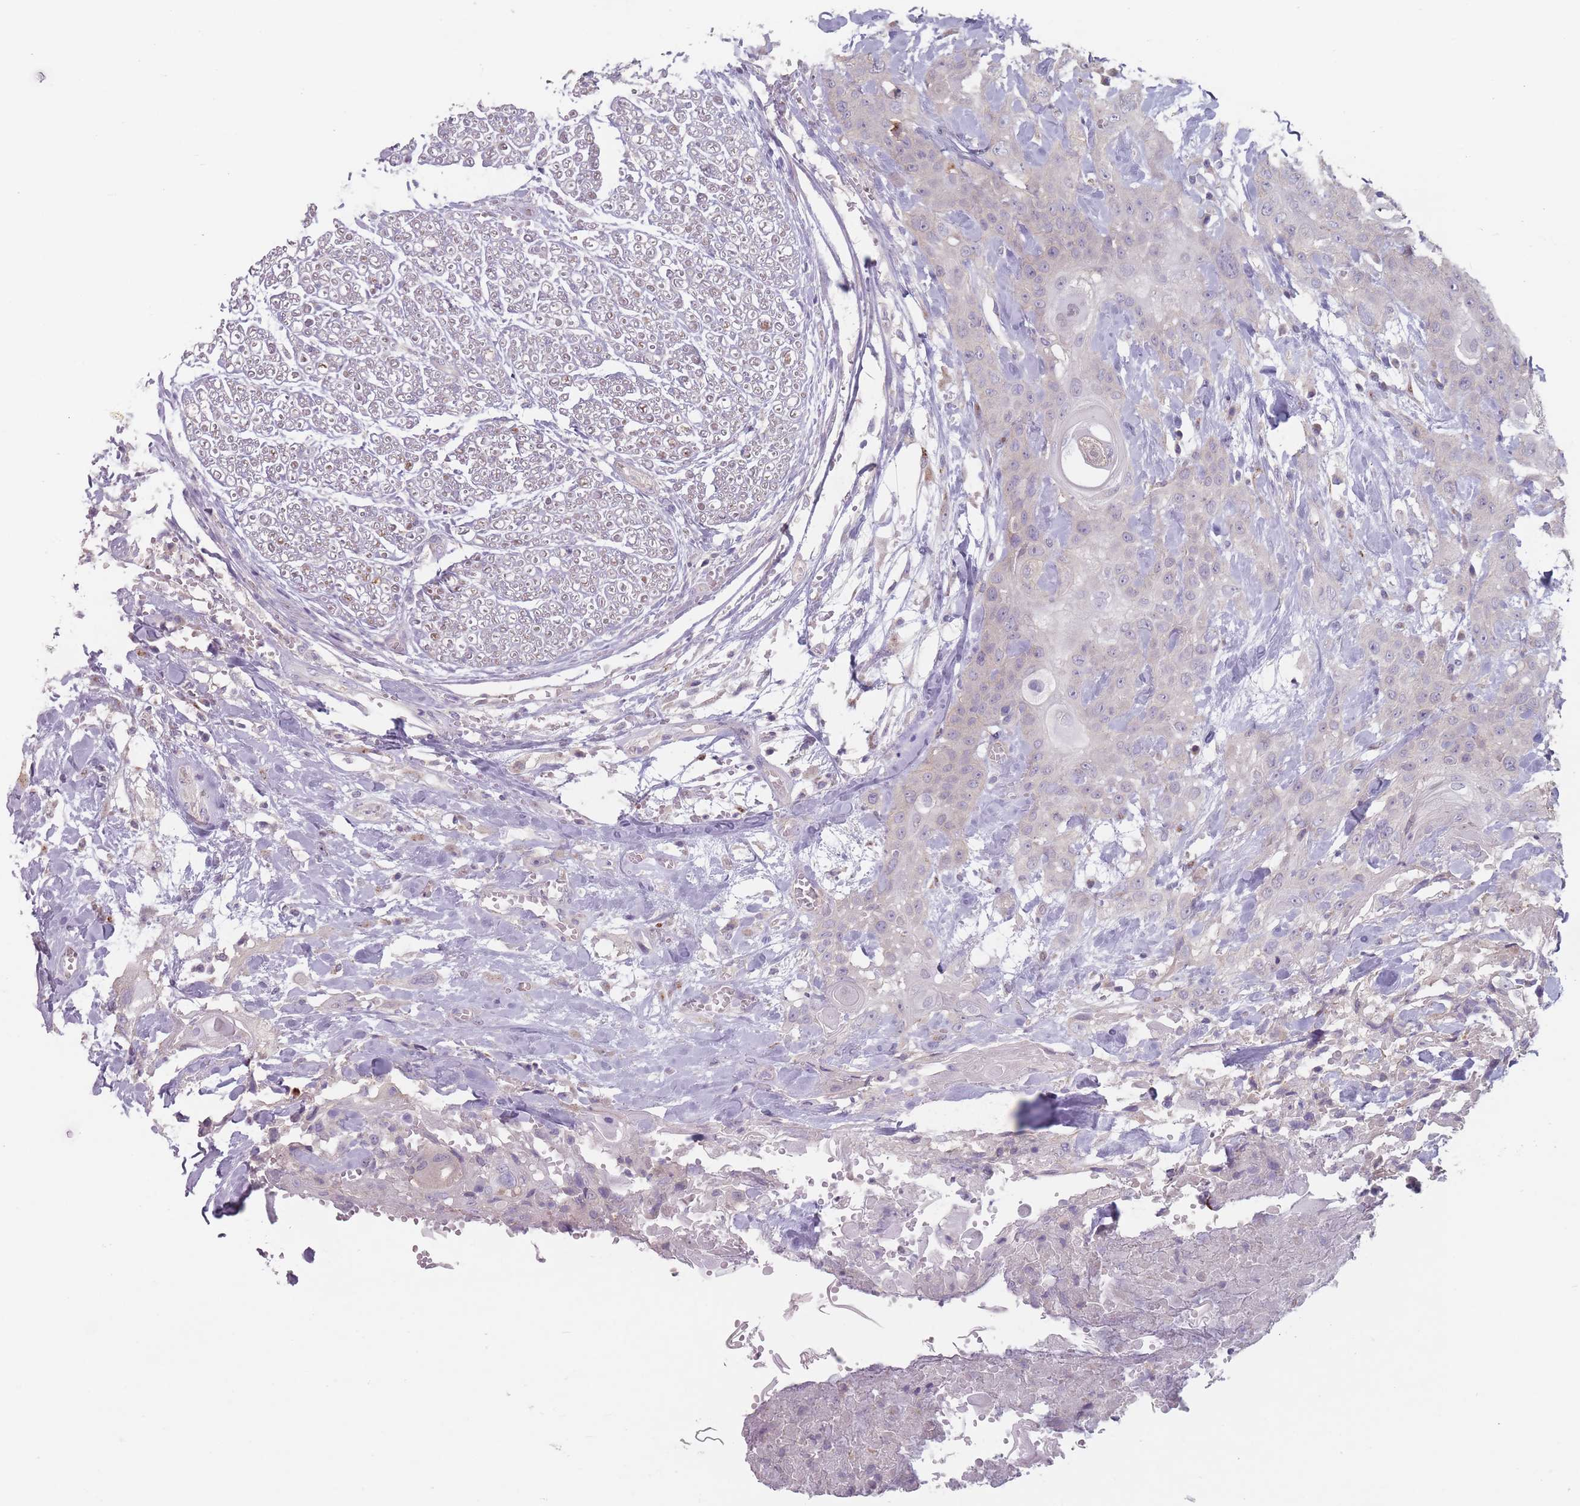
{"staining": {"intensity": "negative", "quantity": "none", "location": "none"}, "tissue": "head and neck cancer", "cell_type": "Tumor cells", "image_type": "cancer", "snomed": [{"axis": "morphology", "description": "Squamous cell carcinoma, NOS"}, {"axis": "topography", "description": "Head-Neck"}], "caption": "Head and neck squamous cell carcinoma was stained to show a protein in brown. There is no significant staining in tumor cells. (Immunohistochemistry (ihc), brightfield microscopy, high magnification).", "gene": "AKAIN1", "patient": {"sex": "female", "age": 43}}